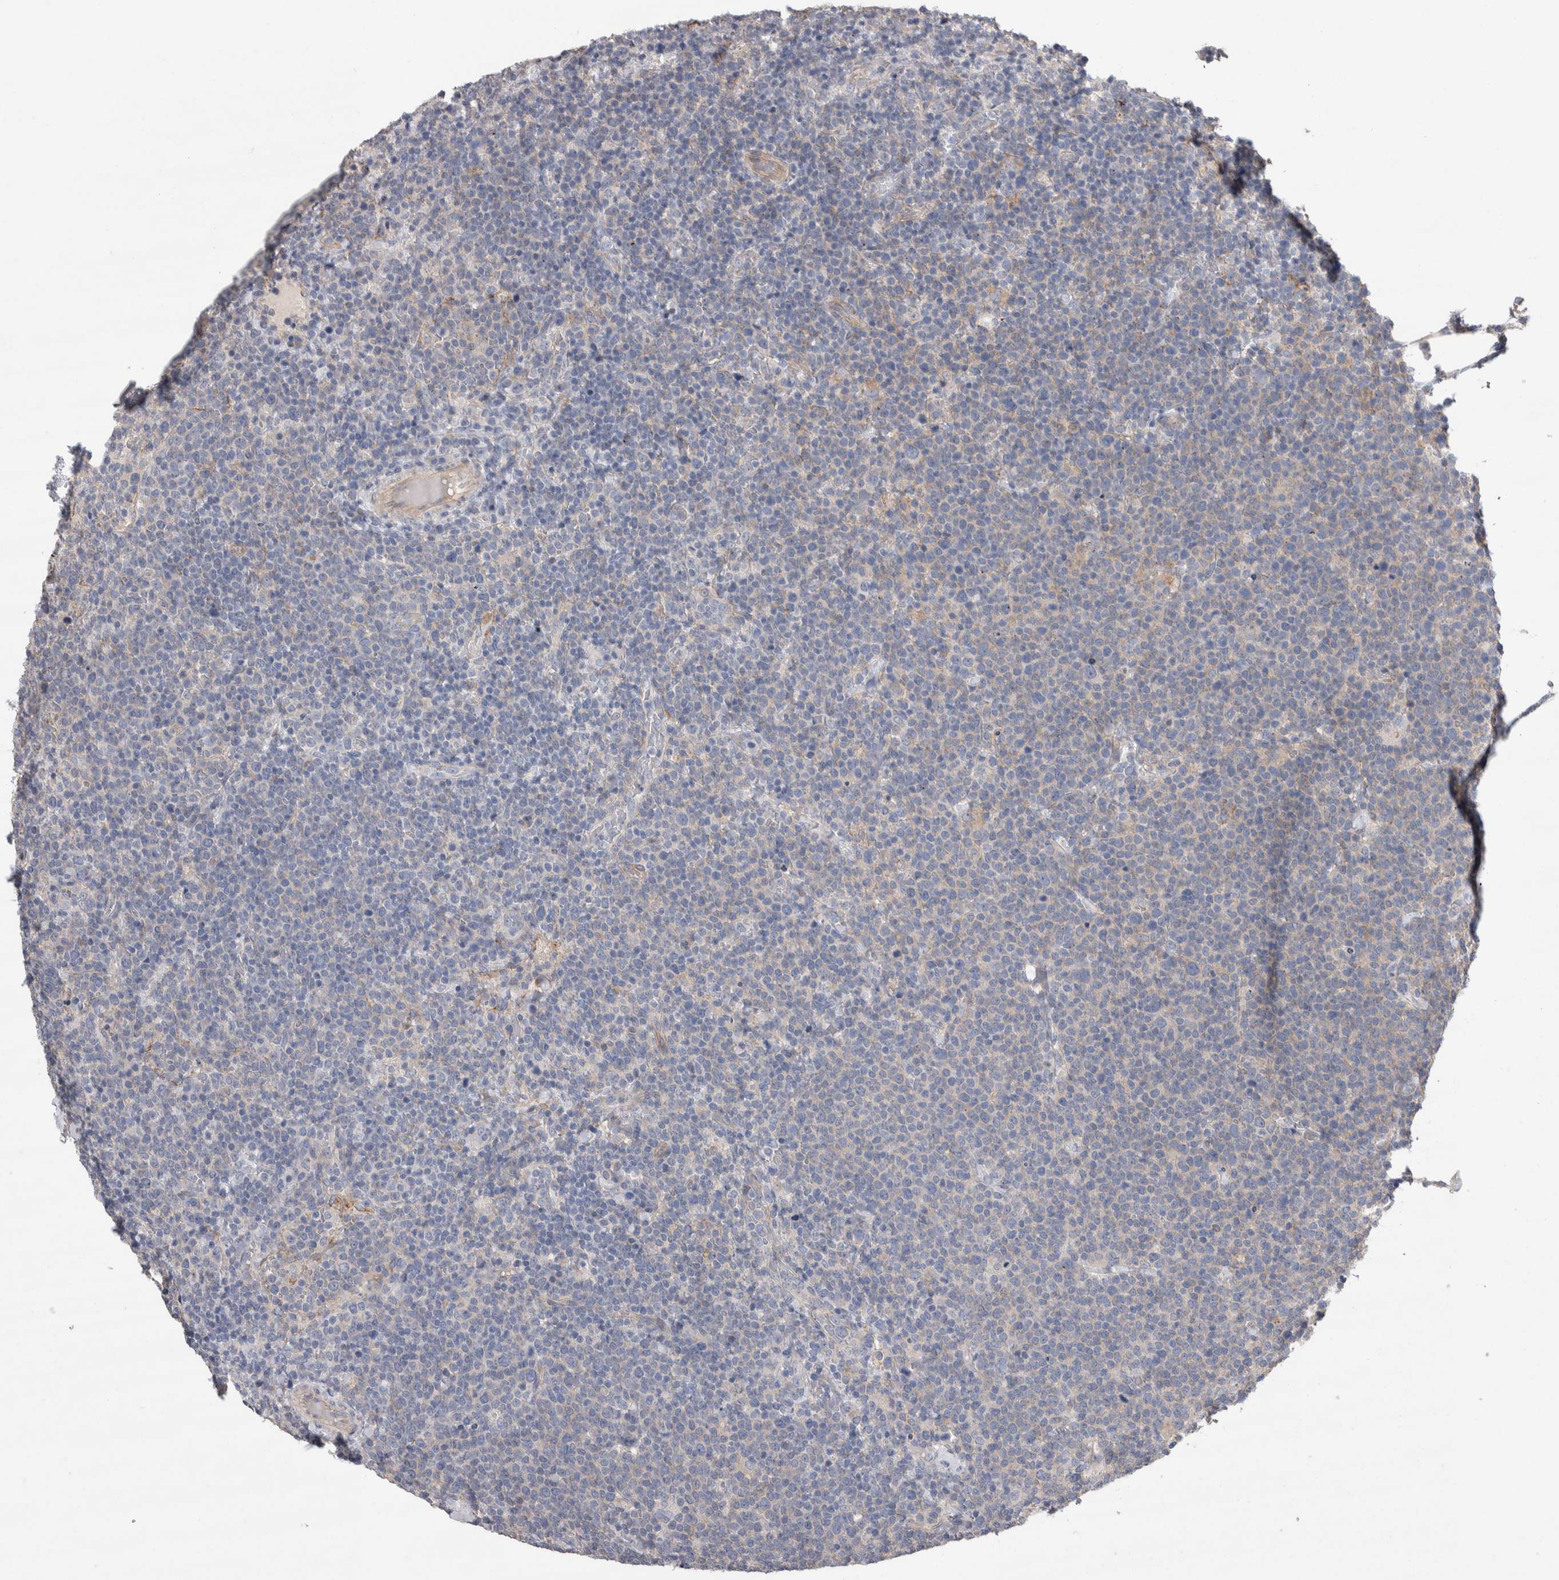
{"staining": {"intensity": "negative", "quantity": "none", "location": "none"}, "tissue": "lymphoma", "cell_type": "Tumor cells", "image_type": "cancer", "snomed": [{"axis": "morphology", "description": "Malignant lymphoma, non-Hodgkin's type, High grade"}, {"axis": "topography", "description": "Lymph node"}], "caption": "IHC of human lymphoma displays no positivity in tumor cells. (DAB (3,3'-diaminobenzidine) IHC with hematoxylin counter stain).", "gene": "GCNA", "patient": {"sex": "male", "age": 61}}